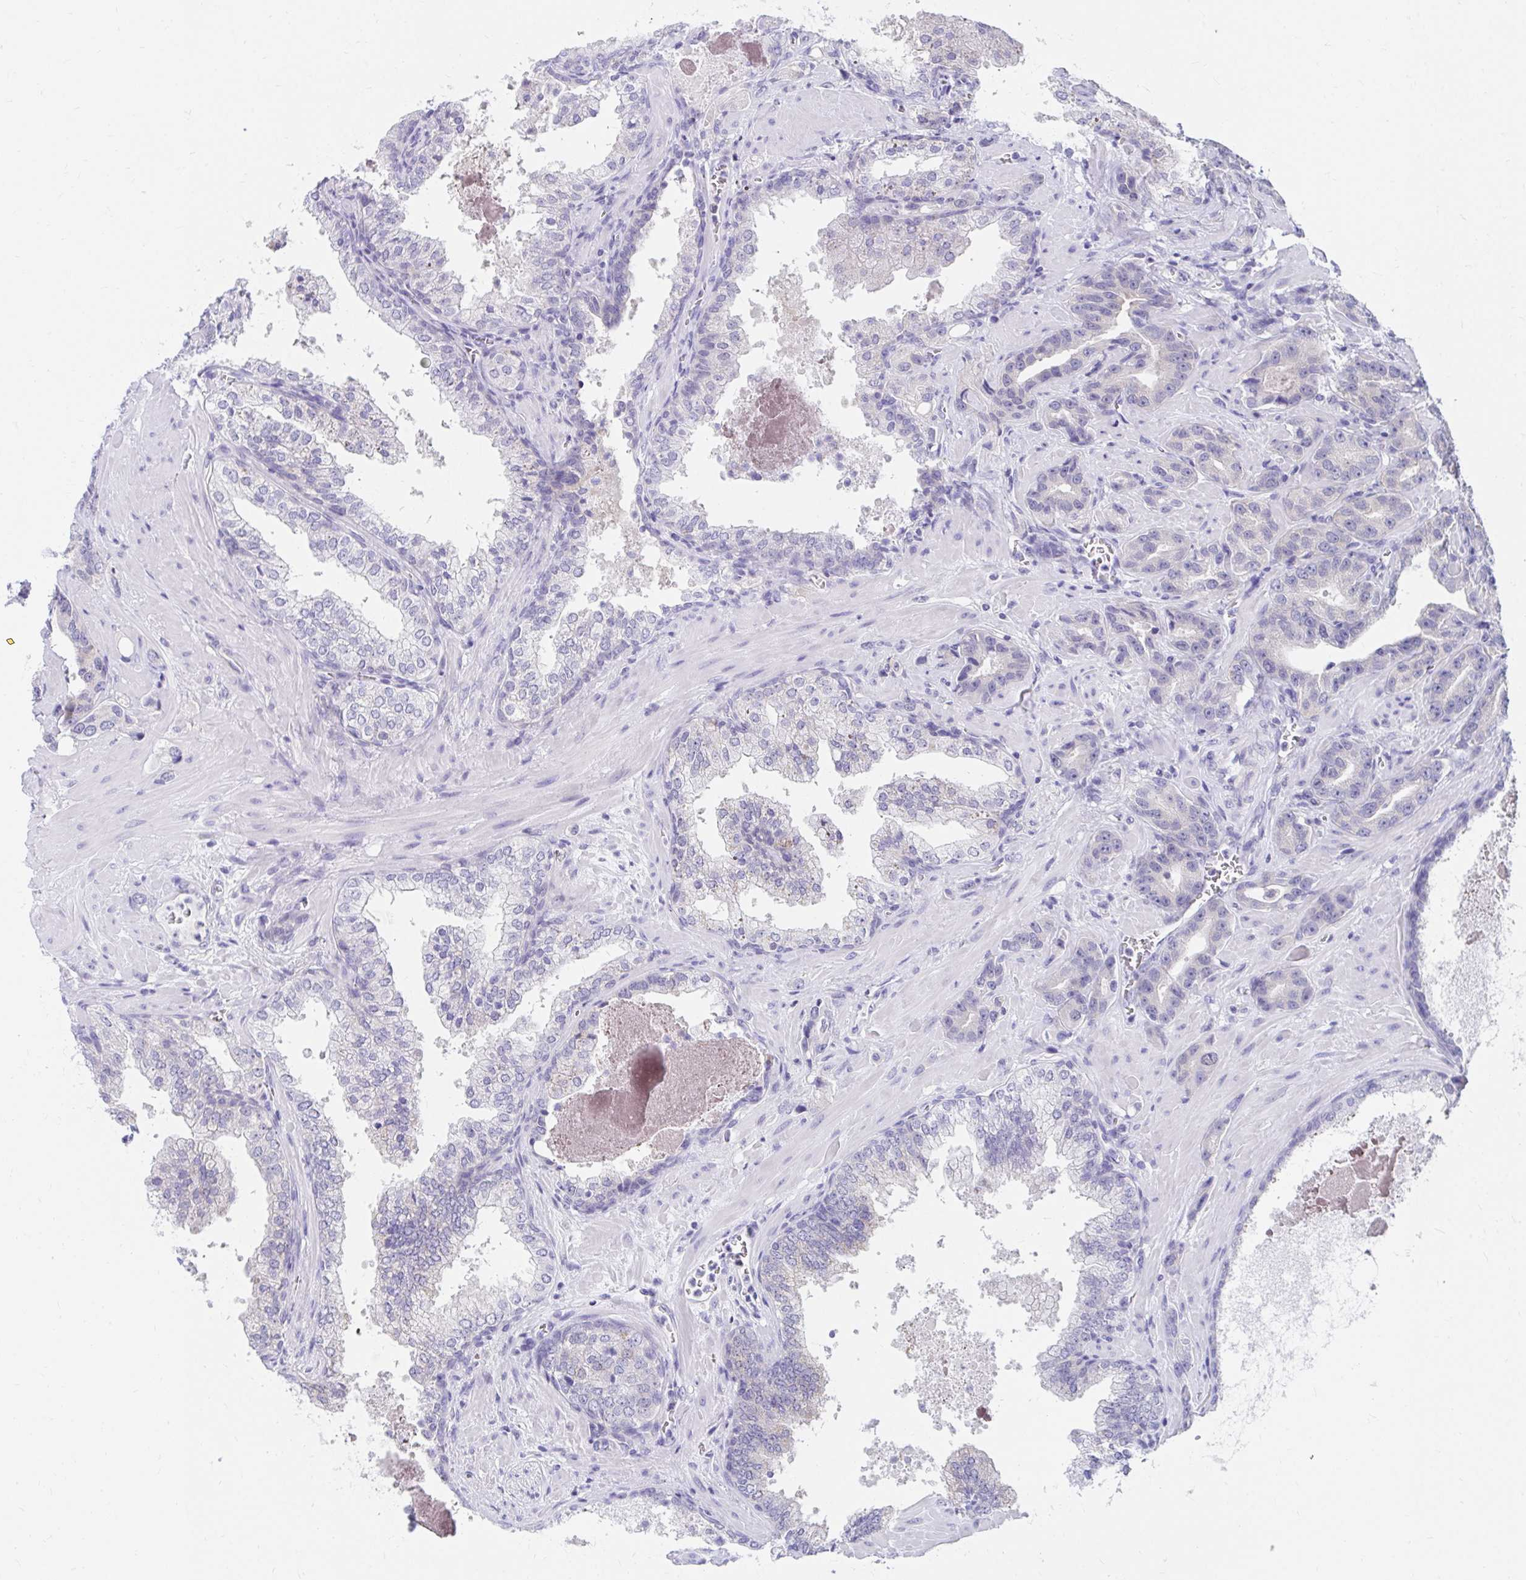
{"staining": {"intensity": "negative", "quantity": "none", "location": "none"}, "tissue": "prostate cancer", "cell_type": "Tumor cells", "image_type": "cancer", "snomed": [{"axis": "morphology", "description": "Adenocarcinoma, High grade"}, {"axis": "topography", "description": "Prostate"}], "caption": "This is a photomicrograph of immunohistochemistry (IHC) staining of prostate cancer (adenocarcinoma (high-grade)), which shows no positivity in tumor cells. Nuclei are stained in blue.", "gene": "C19orf81", "patient": {"sex": "male", "age": 65}}